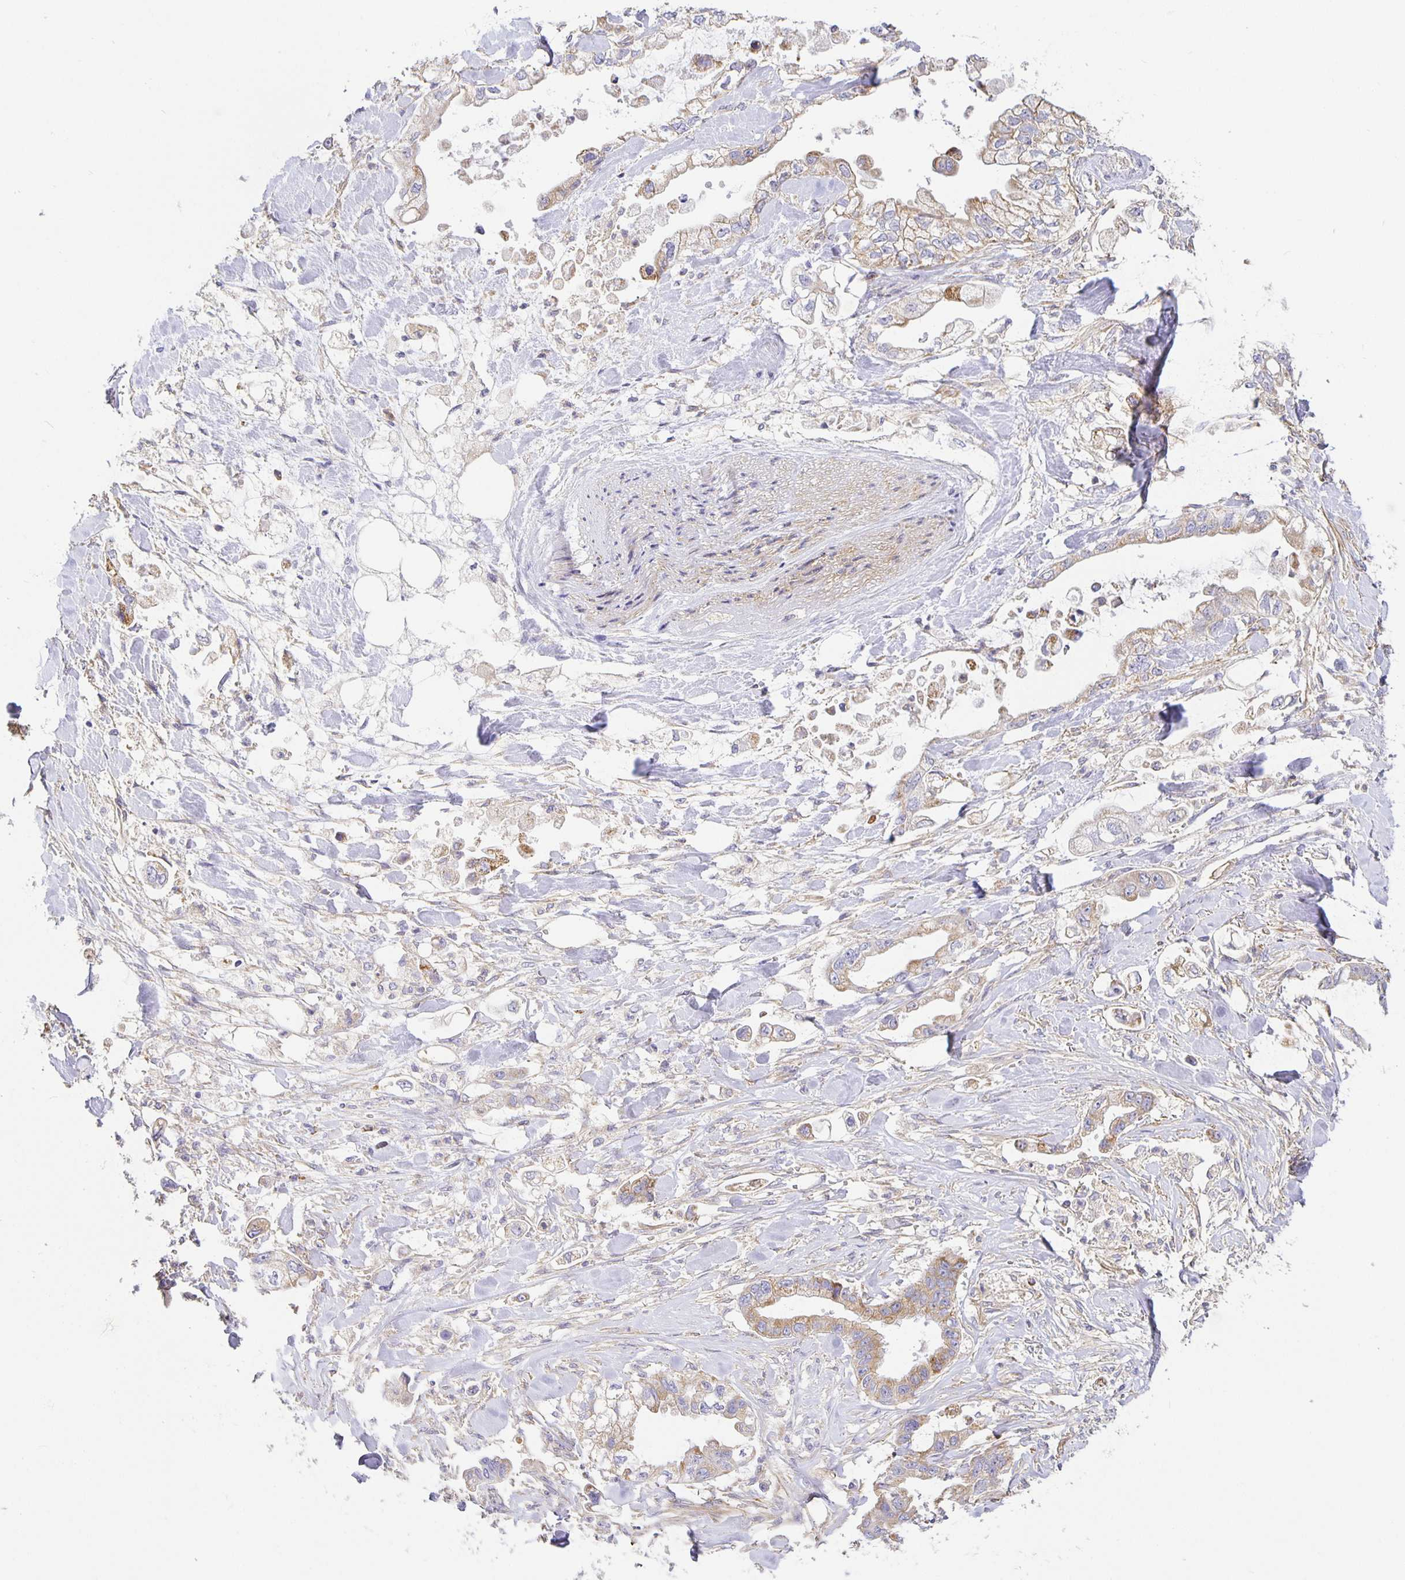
{"staining": {"intensity": "weak", "quantity": ">75%", "location": "cytoplasmic/membranous"}, "tissue": "stomach cancer", "cell_type": "Tumor cells", "image_type": "cancer", "snomed": [{"axis": "morphology", "description": "Adenocarcinoma, NOS"}, {"axis": "topography", "description": "Stomach"}], "caption": "A brown stain highlights weak cytoplasmic/membranous positivity of a protein in human adenocarcinoma (stomach) tumor cells. (Brightfield microscopy of DAB IHC at high magnification).", "gene": "FLRT3", "patient": {"sex": "male", "age": 62}}